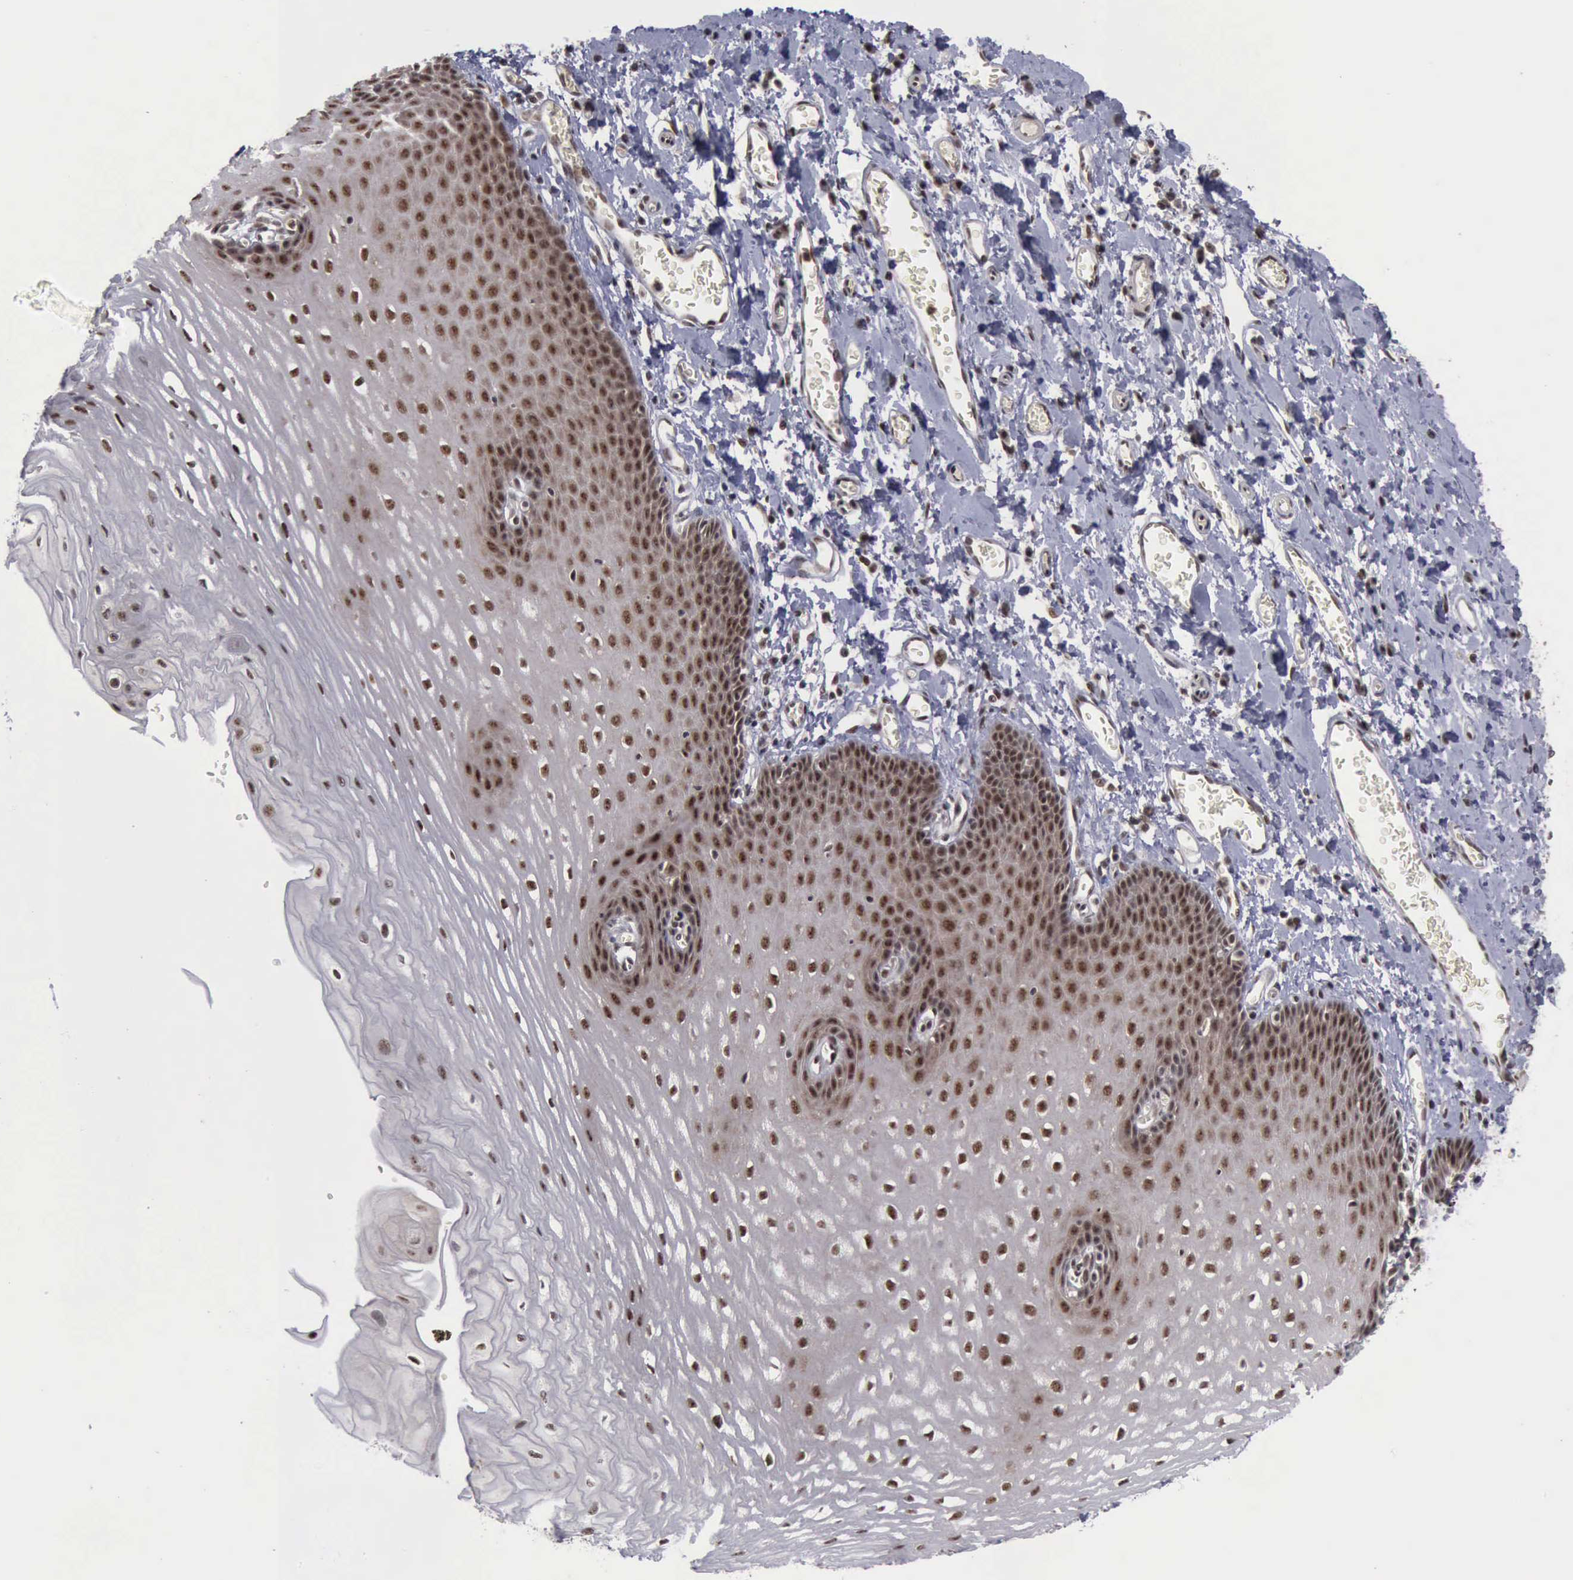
{"staining": {"intensity": "strong", "quantity": "25%-75%", "location": "nuclear"}, "tissue": "esophagus", "cell_type": "Squamous epithelial cells", "image_type": "normal", "snomed": [{"axis": "morphology", "description": "Normal tissue, NOS"}, {"axis": "topography", "description": "Esophagus"}], "caption": "Benign esophagus displays strong nuclear staining in about 25%-75% of squamous epithelial cells.", "gene": "ATM", "patient": {"sex": "male", "age": 70}}